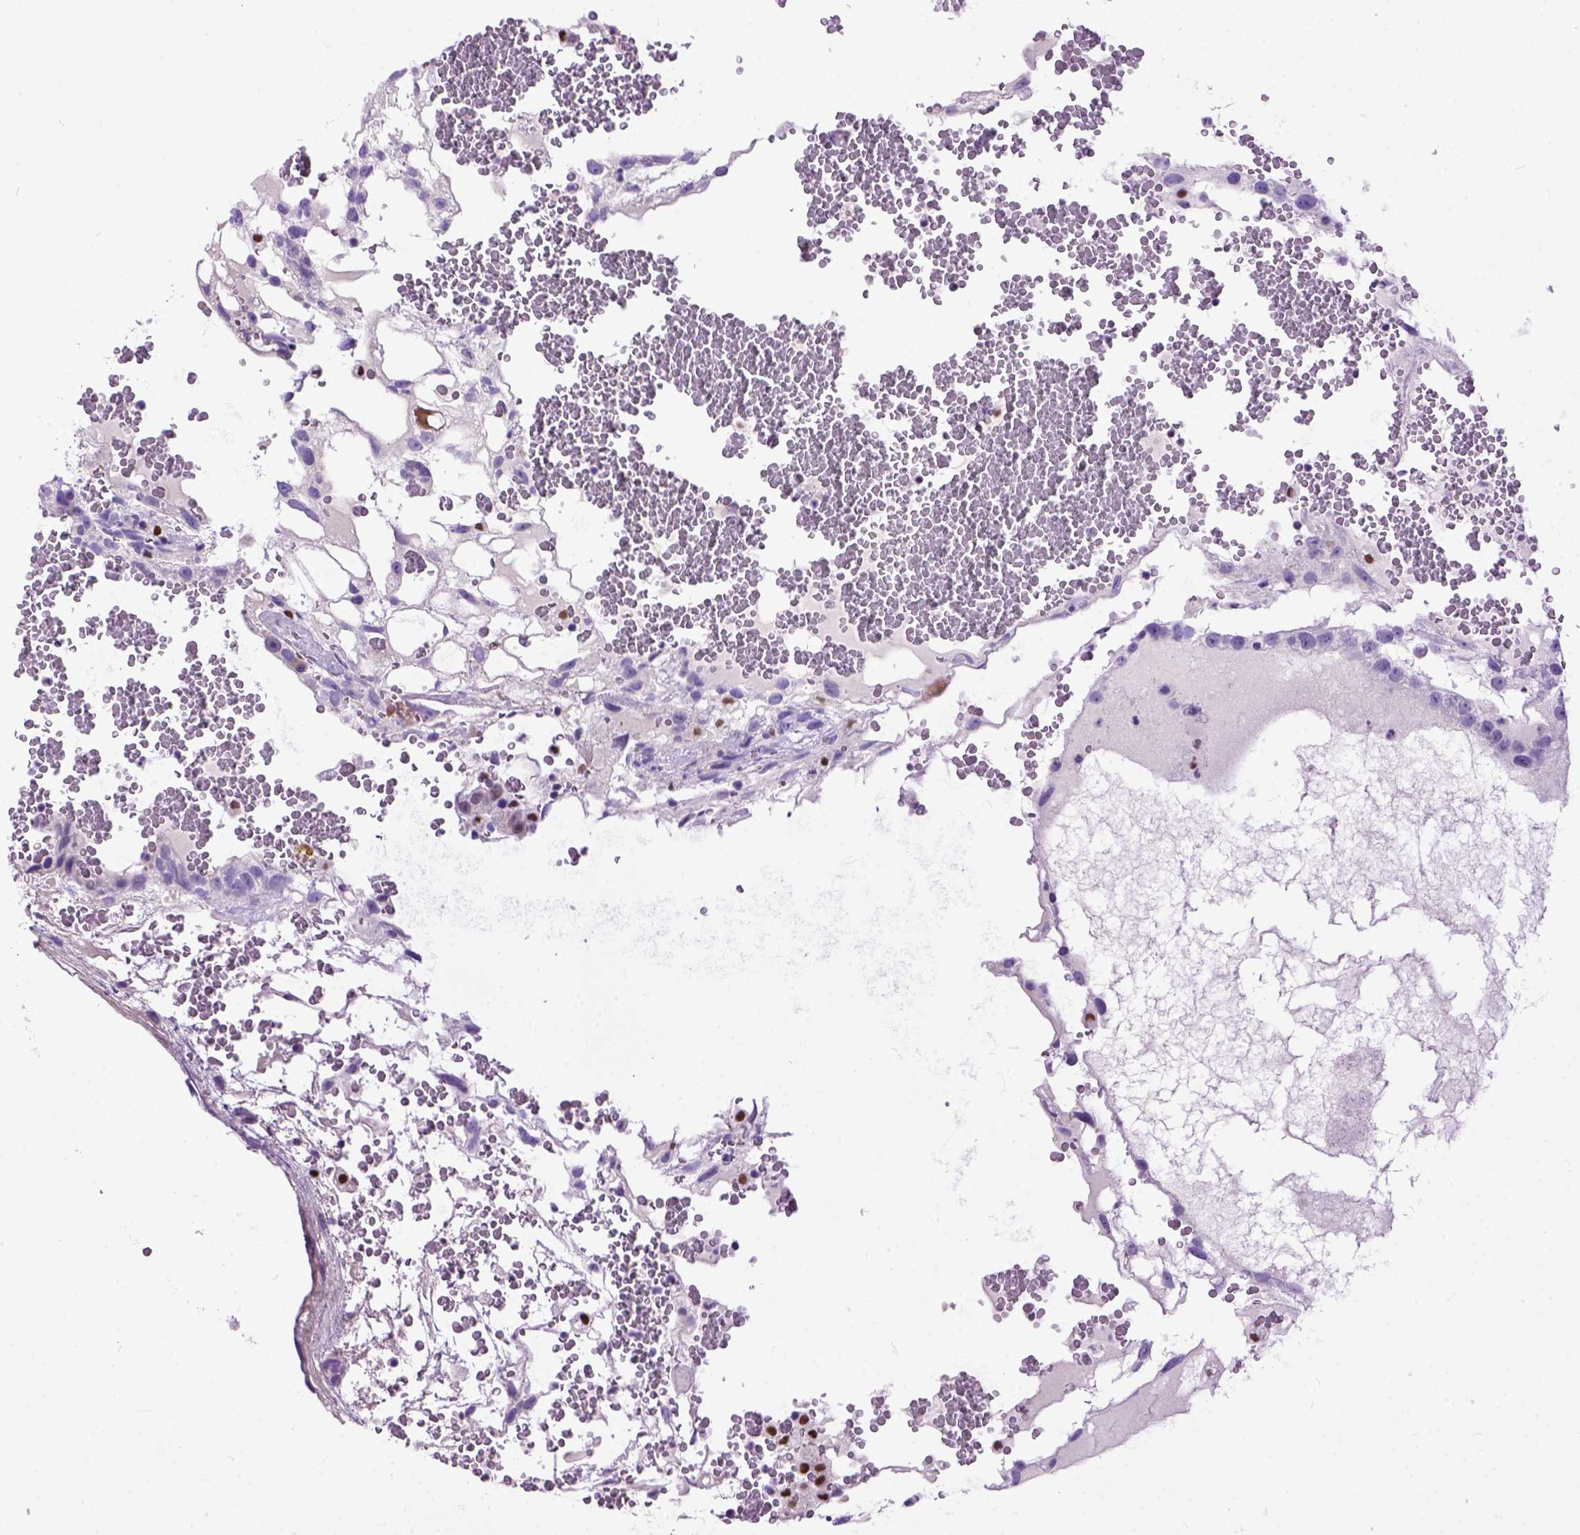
{"staining": {"intensity": "negative", "quantity": "none", "location": "none"}, "tissue": "testis cancer", "cell_type": "Tumor cells", "image_type": "cancer", "snomed": [{"axis": "morphology", "description": "Normal tissue, NOS"}, {"axis": "morphology", "description": "Carcinoma, Embryonal, NOS"}, {"axis": "topography", "description": "Testis"}], "caption": "This histopathology image is of embryonal carcinoma (testis) stained with immunohistochemistry to label a protein in brown with the nuclei are counter-stained blue. There is no positivity in tumor cells.", "gene": "CRB1", "patient": {"sex": "male", "age": 32}}